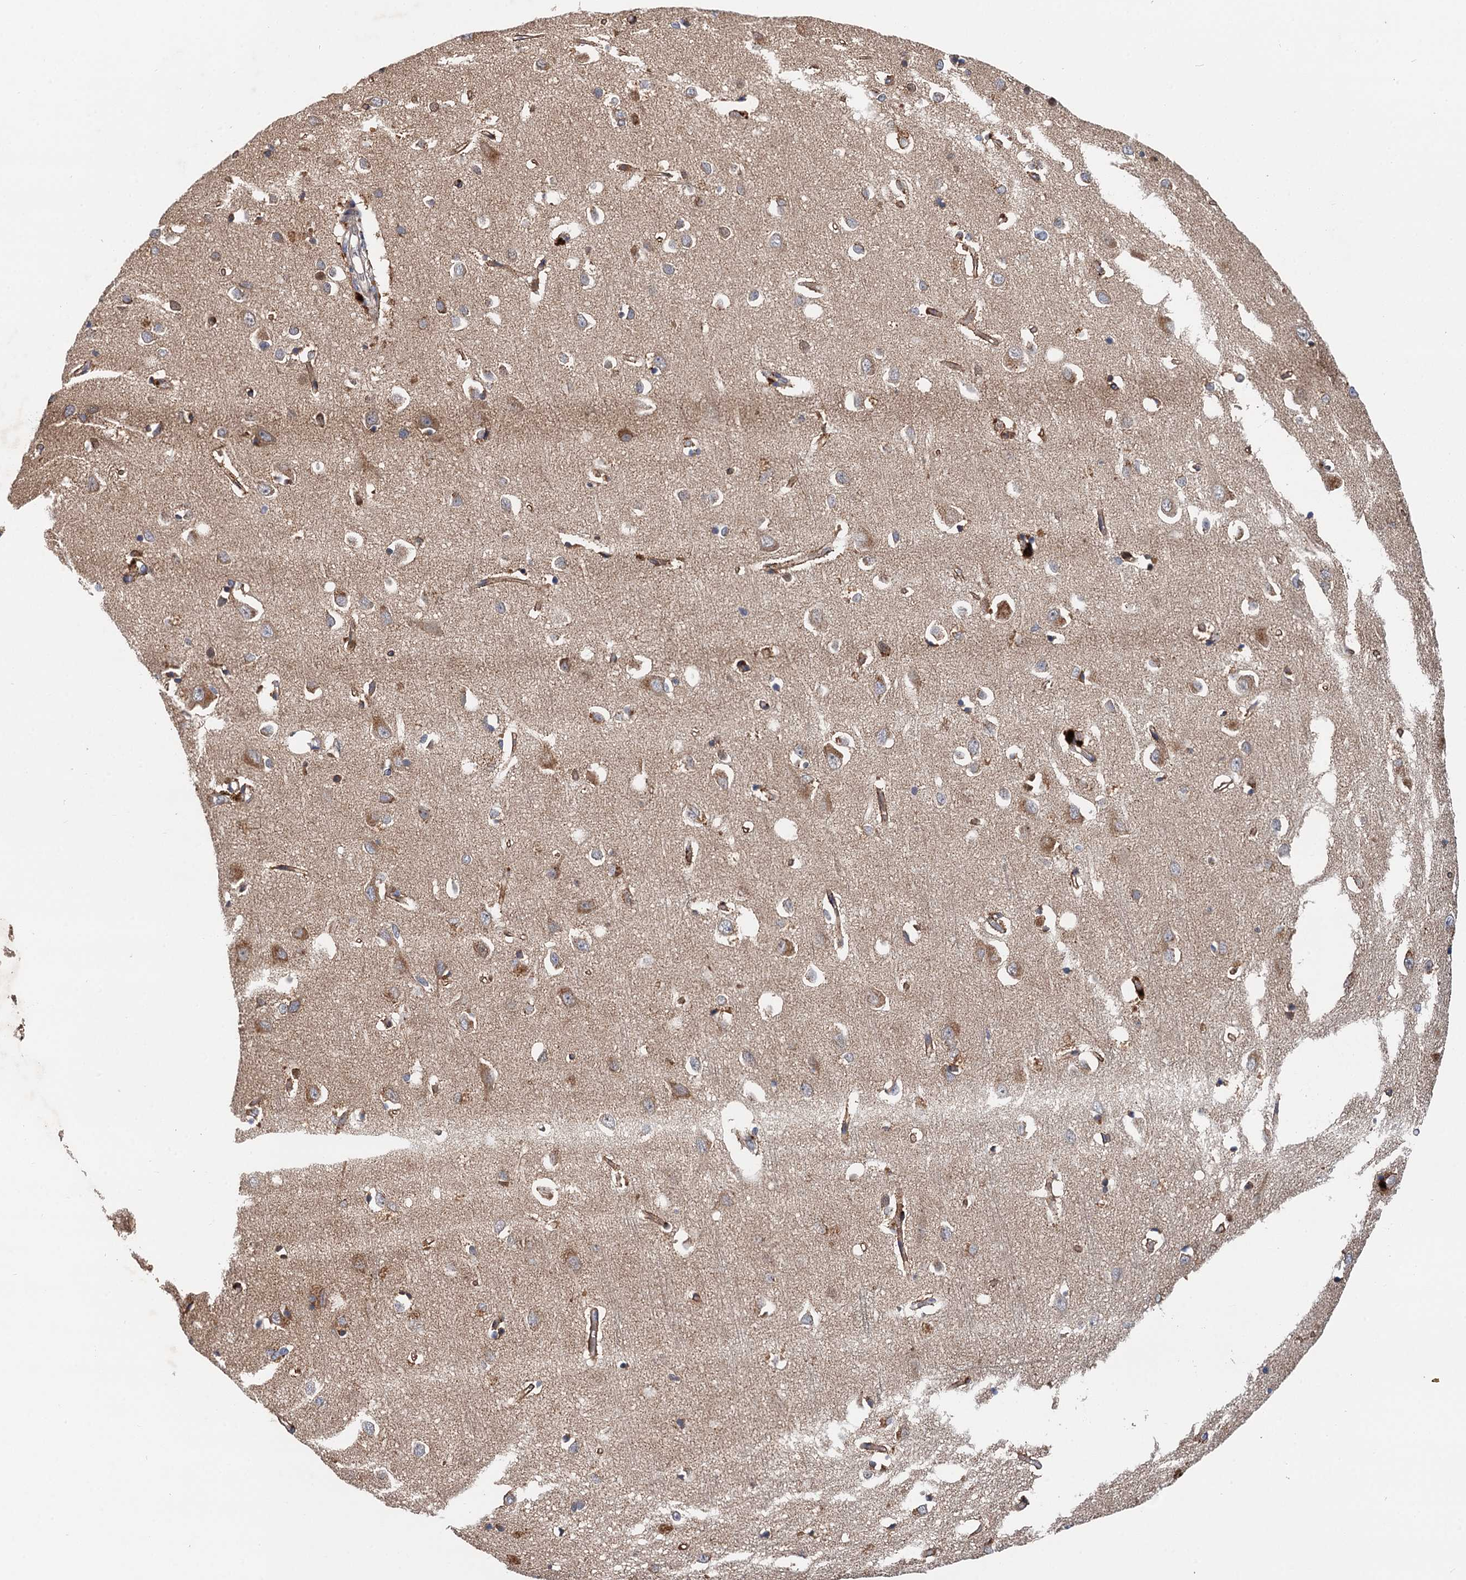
{"staining": {"intensity": "moderate", "quantity": ">75%", "location": "cytoplasmic/membranous"}, "tissue": "cerebral cortex", "cell_type": "Endothelial cells", "image_type": "normal", "snomed": [{"axis": "morphology", "description": "Normal tissue, NOS"}, {"axis": "topography", "description": "Cerebral cortex"}], "caption": "Protein staining by immunohistochemistry (IHC) shows moderate cytoplasmic/membranous positivity in about >75% of endothelial cells in unremarkable cerebral cortex.", "gene": "NLRP10", "patient": {"sex": "female", "age": 64}}